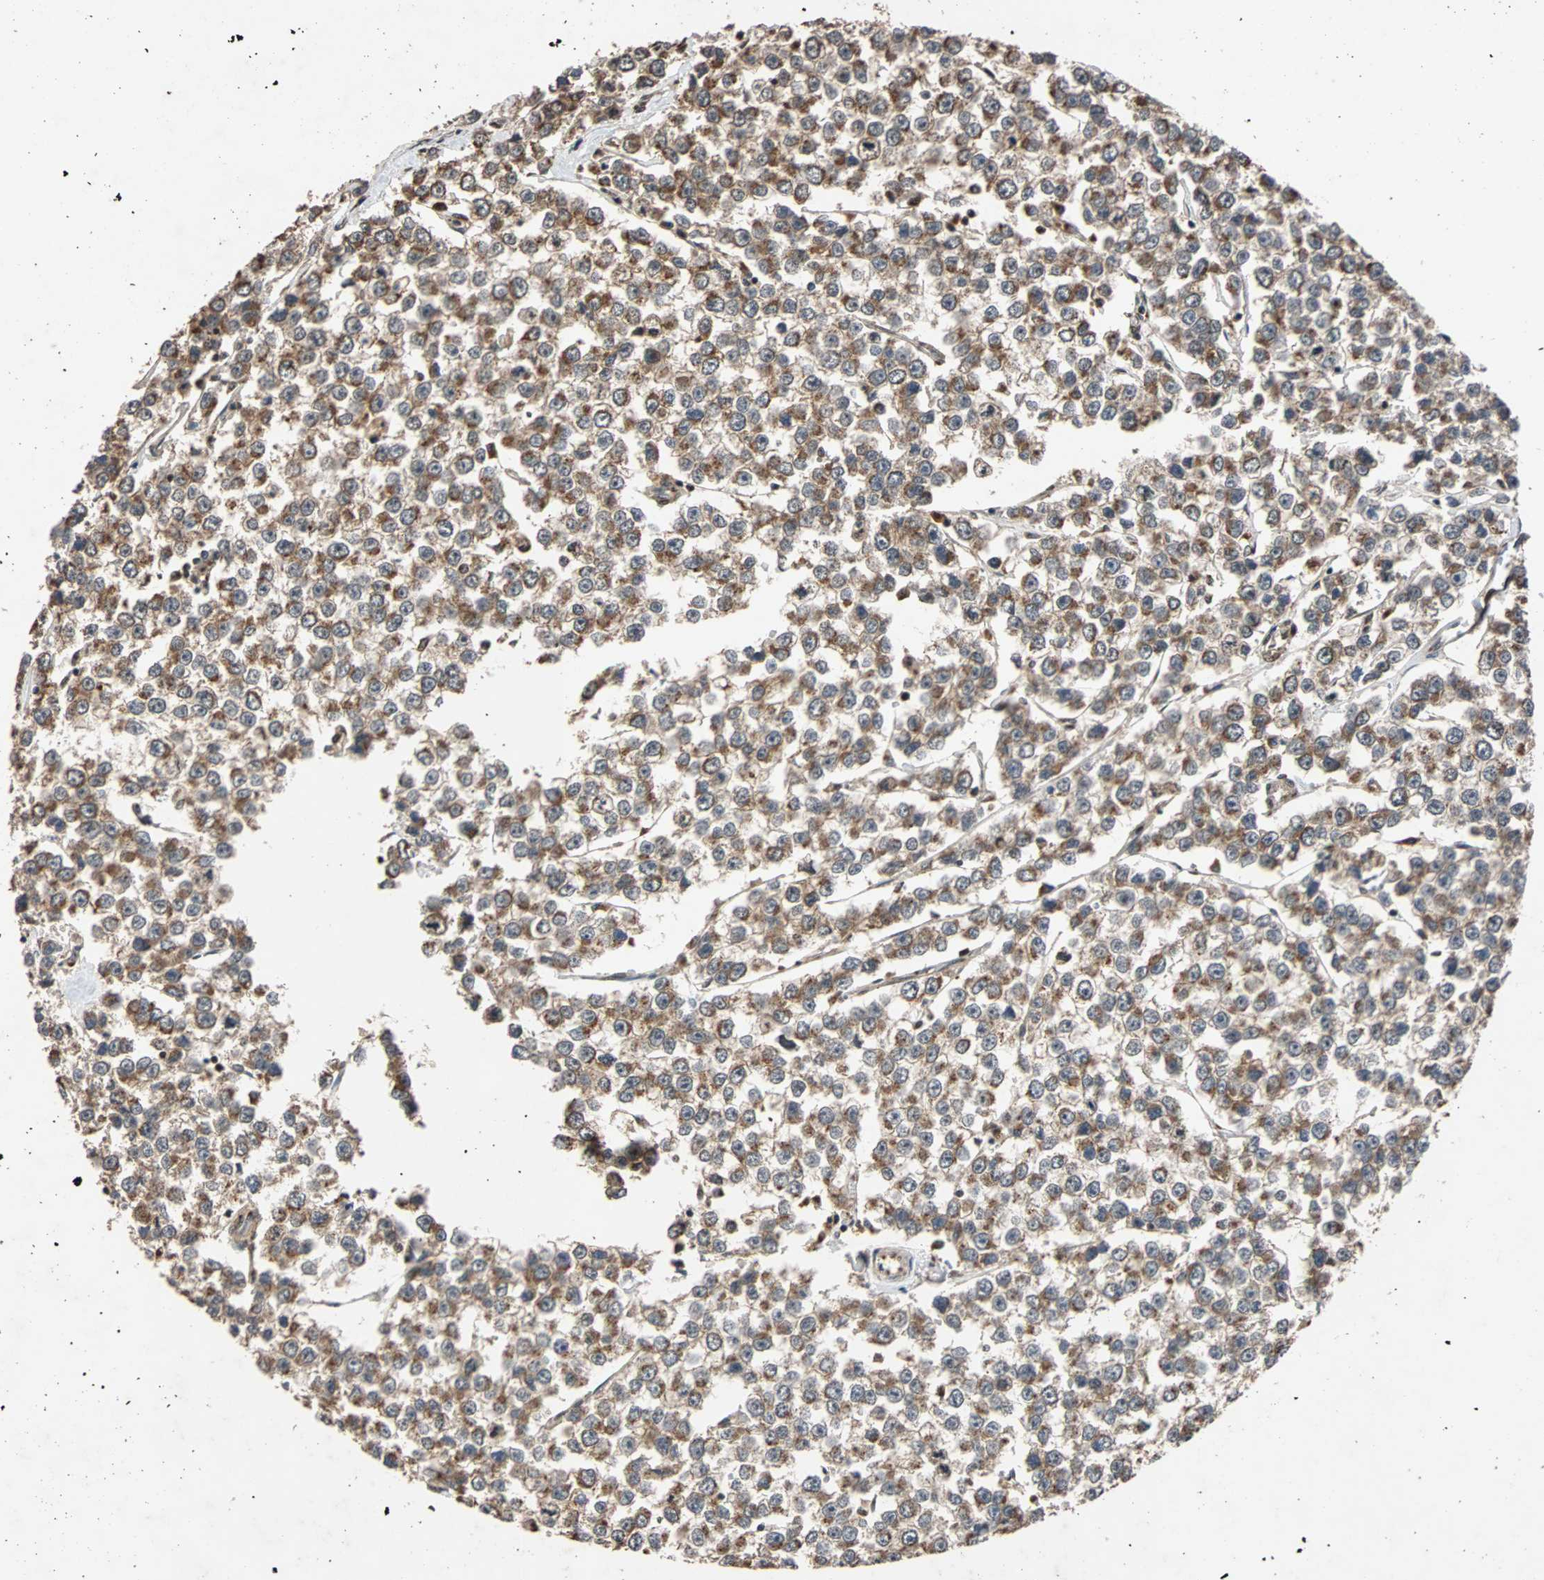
{"staining": {"intensity": "moderate", "quantity": ">75%", "location": "cytoplasmic/membranous"}, "tissue": "testis cancer", "cell_type": "Tumor cells", "image_type": "cancer", "snomed": [{"axis": "morphology", "description": "Seminoma, NOS"}, {"axis": "morphology", "description": "Carcinoma, Embryonal, NOS"}, {"axis": "topography", "description": "Testis"}], "caption": "This is a micrograph of IHC staining of testis embryonal carcinoma, which shows moderate staining in the cytoplasmic/membranous of tumor cells.", "gene": "USP31", "patient": {"sex": "male", "age": 52}}